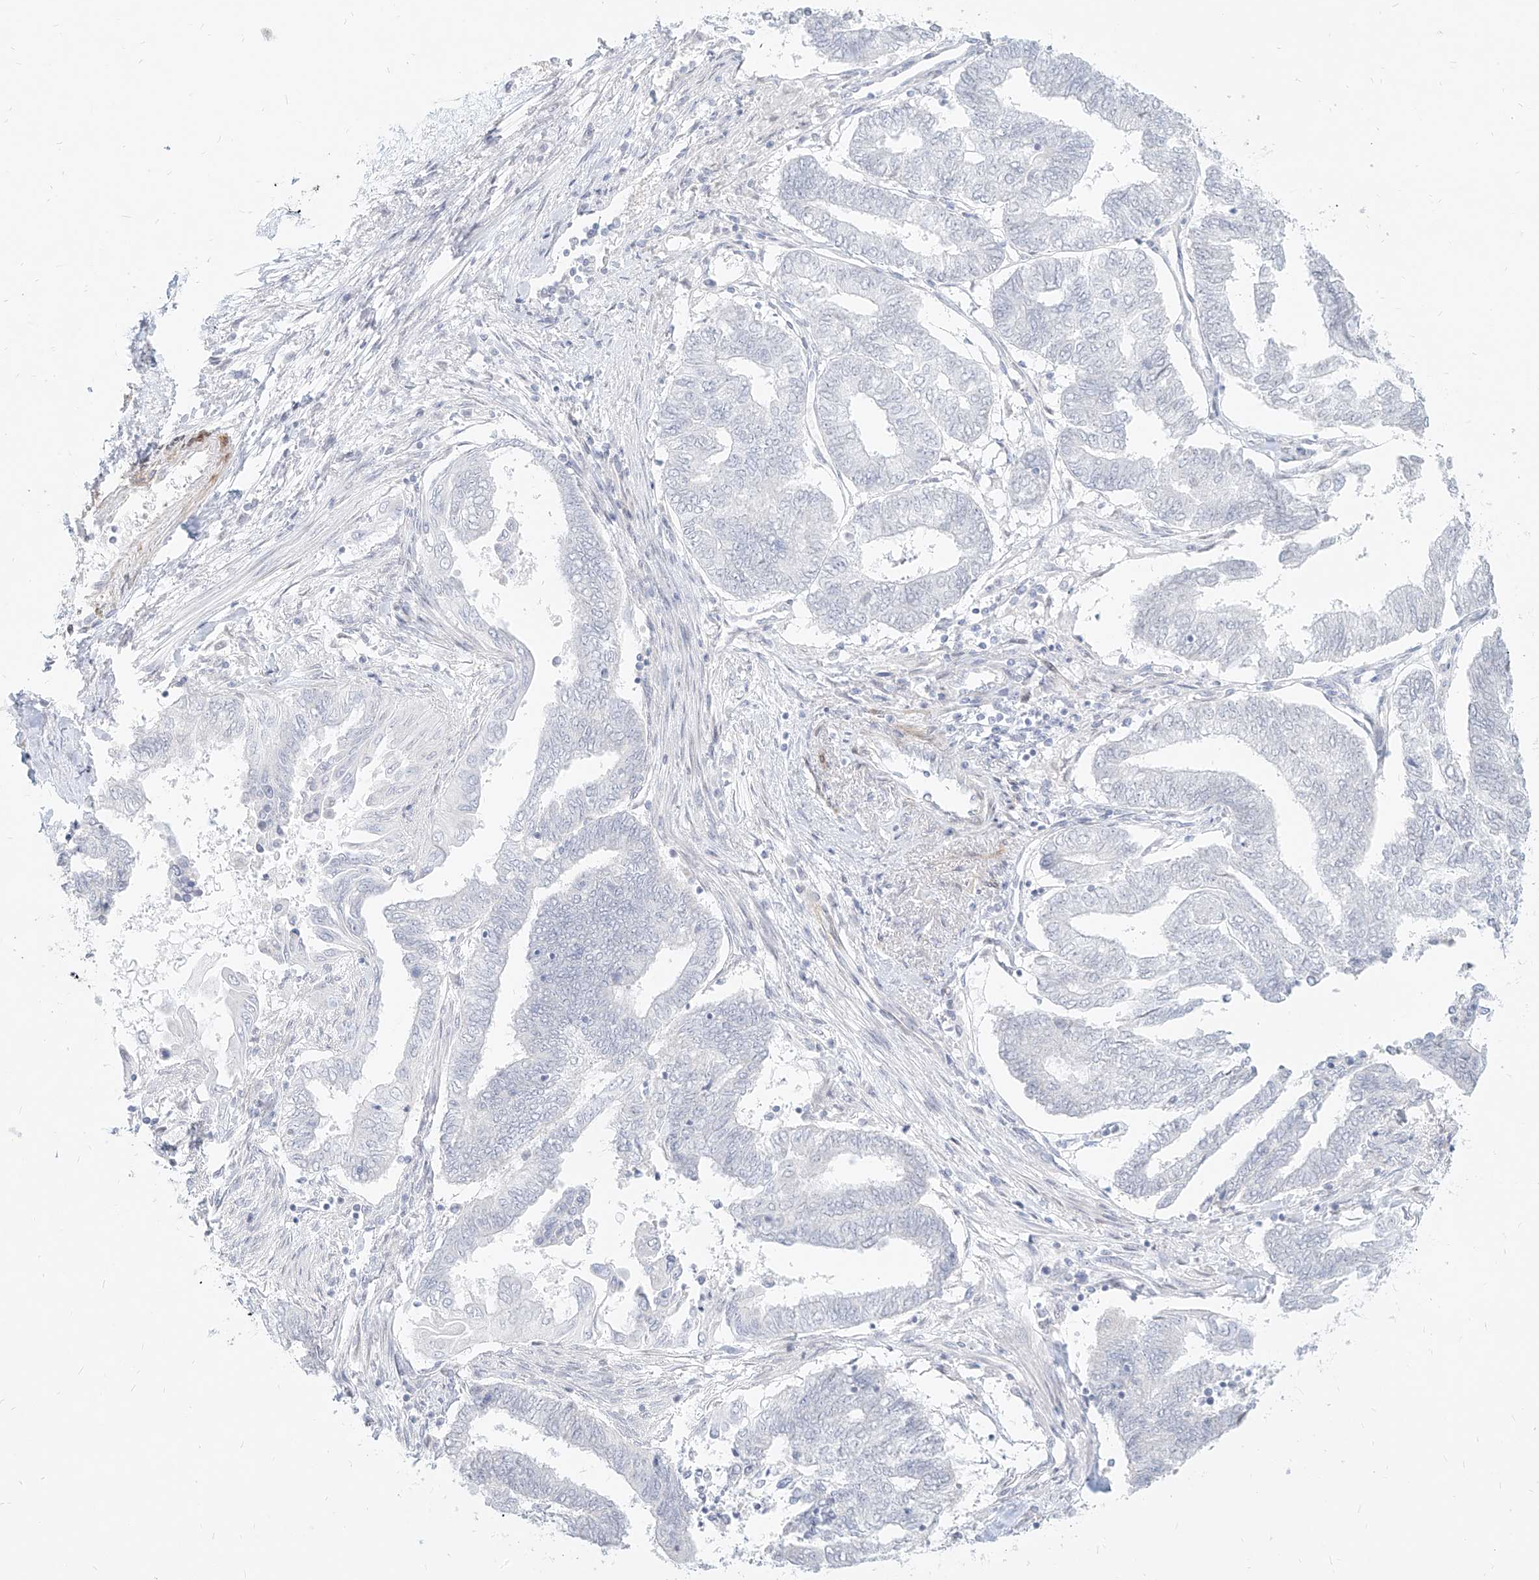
{"staining": {"intensity": "negative", "quantity": "none", "location": "none"}, "tissue": "endometrial cancer", "cell_type": "Tumor cells", "image_type": "cancer", "snomed": [{"axis": "morphology", "description": "Adenocarcinoma, NOS"}, {"axis": "topography", "description": "Uterus"}, {"axis": "topography", "description": "Endometrium"}], "caption": "Endometrial cancer (adenocarcinoma) was stained to show a protein in brown. There is no significant expression in tumor cells.", "gene": "ITPKB", "patient": {"sex": "female", "age": 70}}